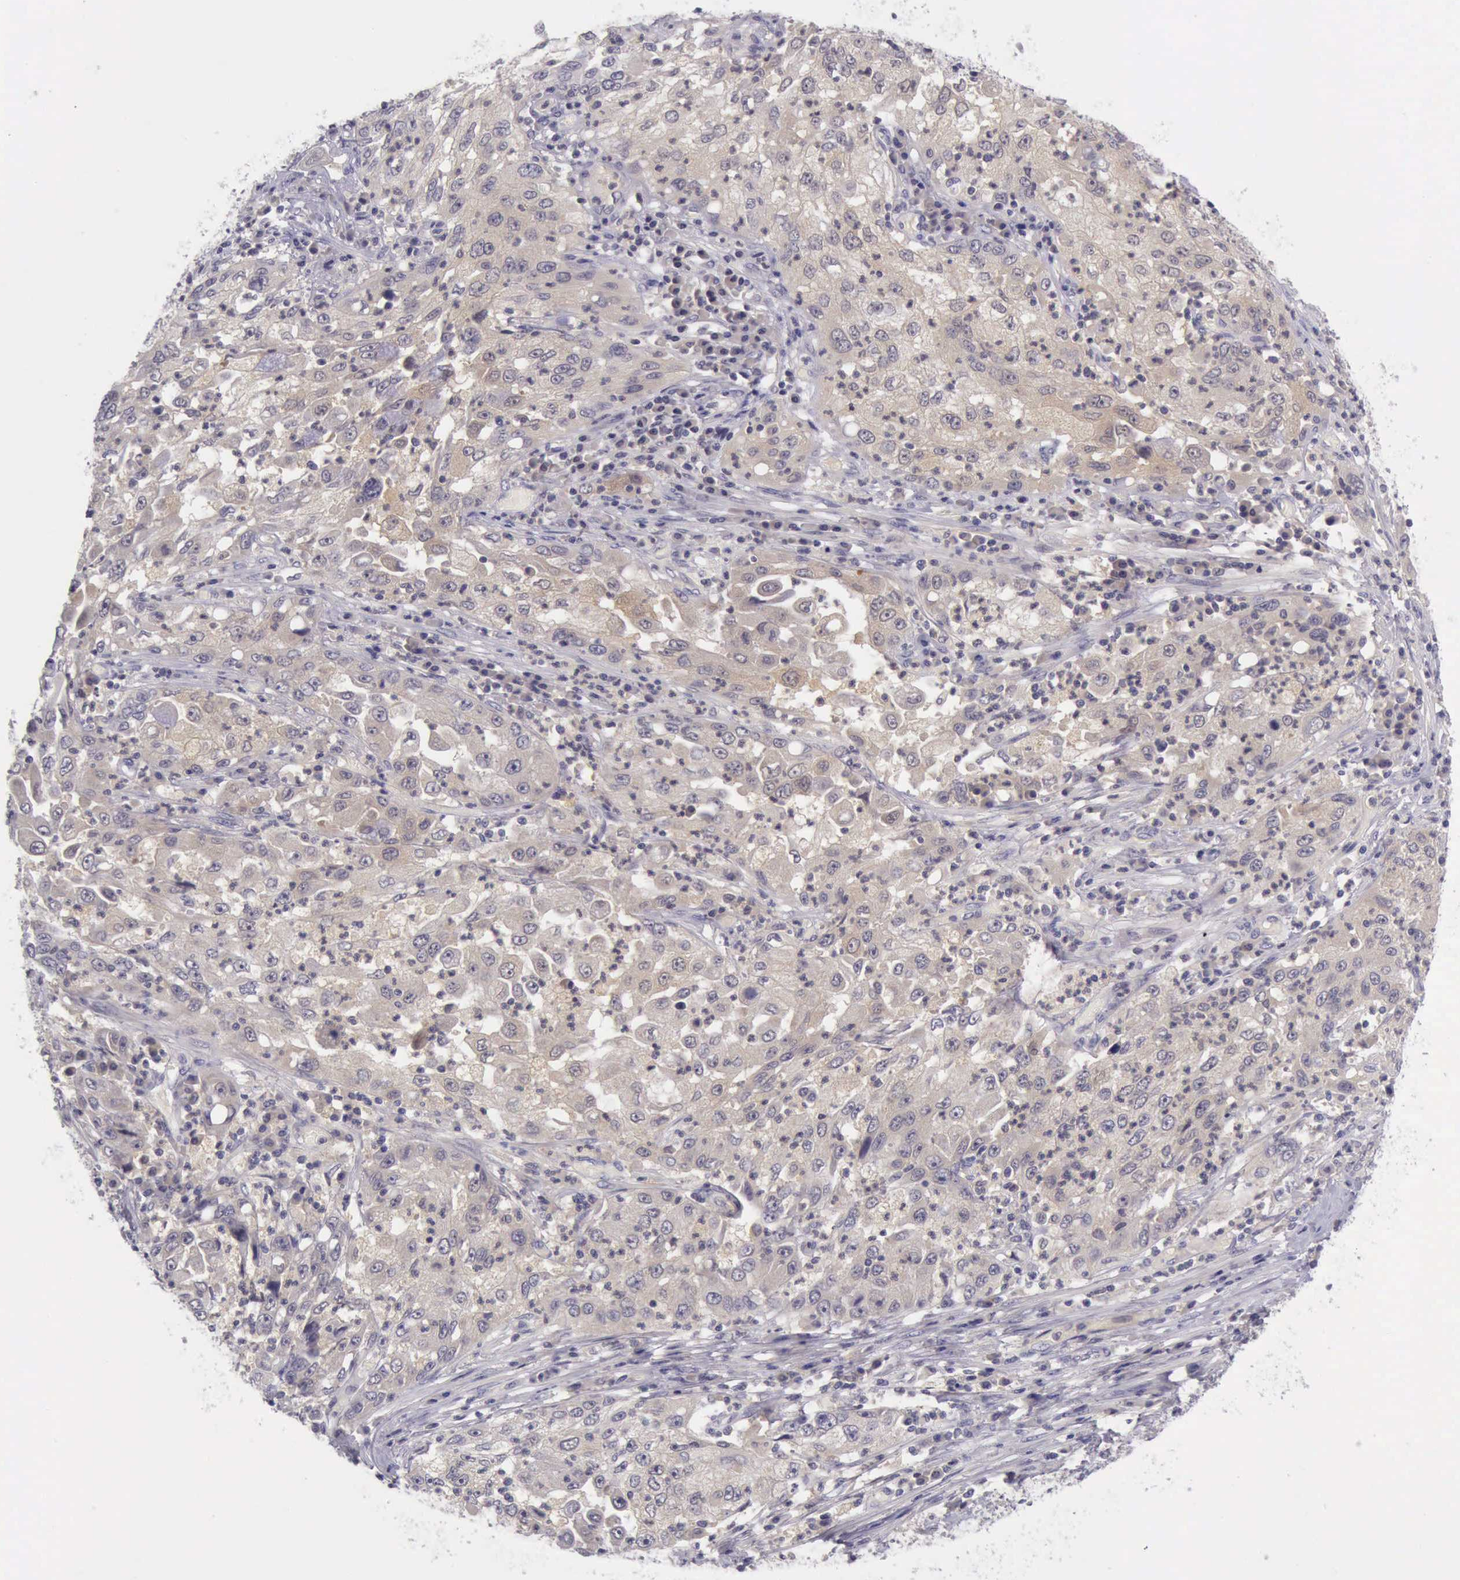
{"staining": {"intensity": "weak", "quantity": ">75%", "location": "cytoplasmic/membranous"}, "tissue": "cervical cancer", "cell_type": "Tumor cells", "image_type": "cancer", "snomed": [{"axis": "morphology", "description": "Squamous cell carcinoma, NOS"}, {"axis": "topography", "description": "Cervix"}], "caption": "This image reveals immunohistochemistry staining of human cervical cancer (squamous cell carcinoma), with low weak cytoplasmic/membranous expression in approximately >75% of tumor cells.", "gene": "ARNT2", "patient": {"sex": "female", "age": 36}}